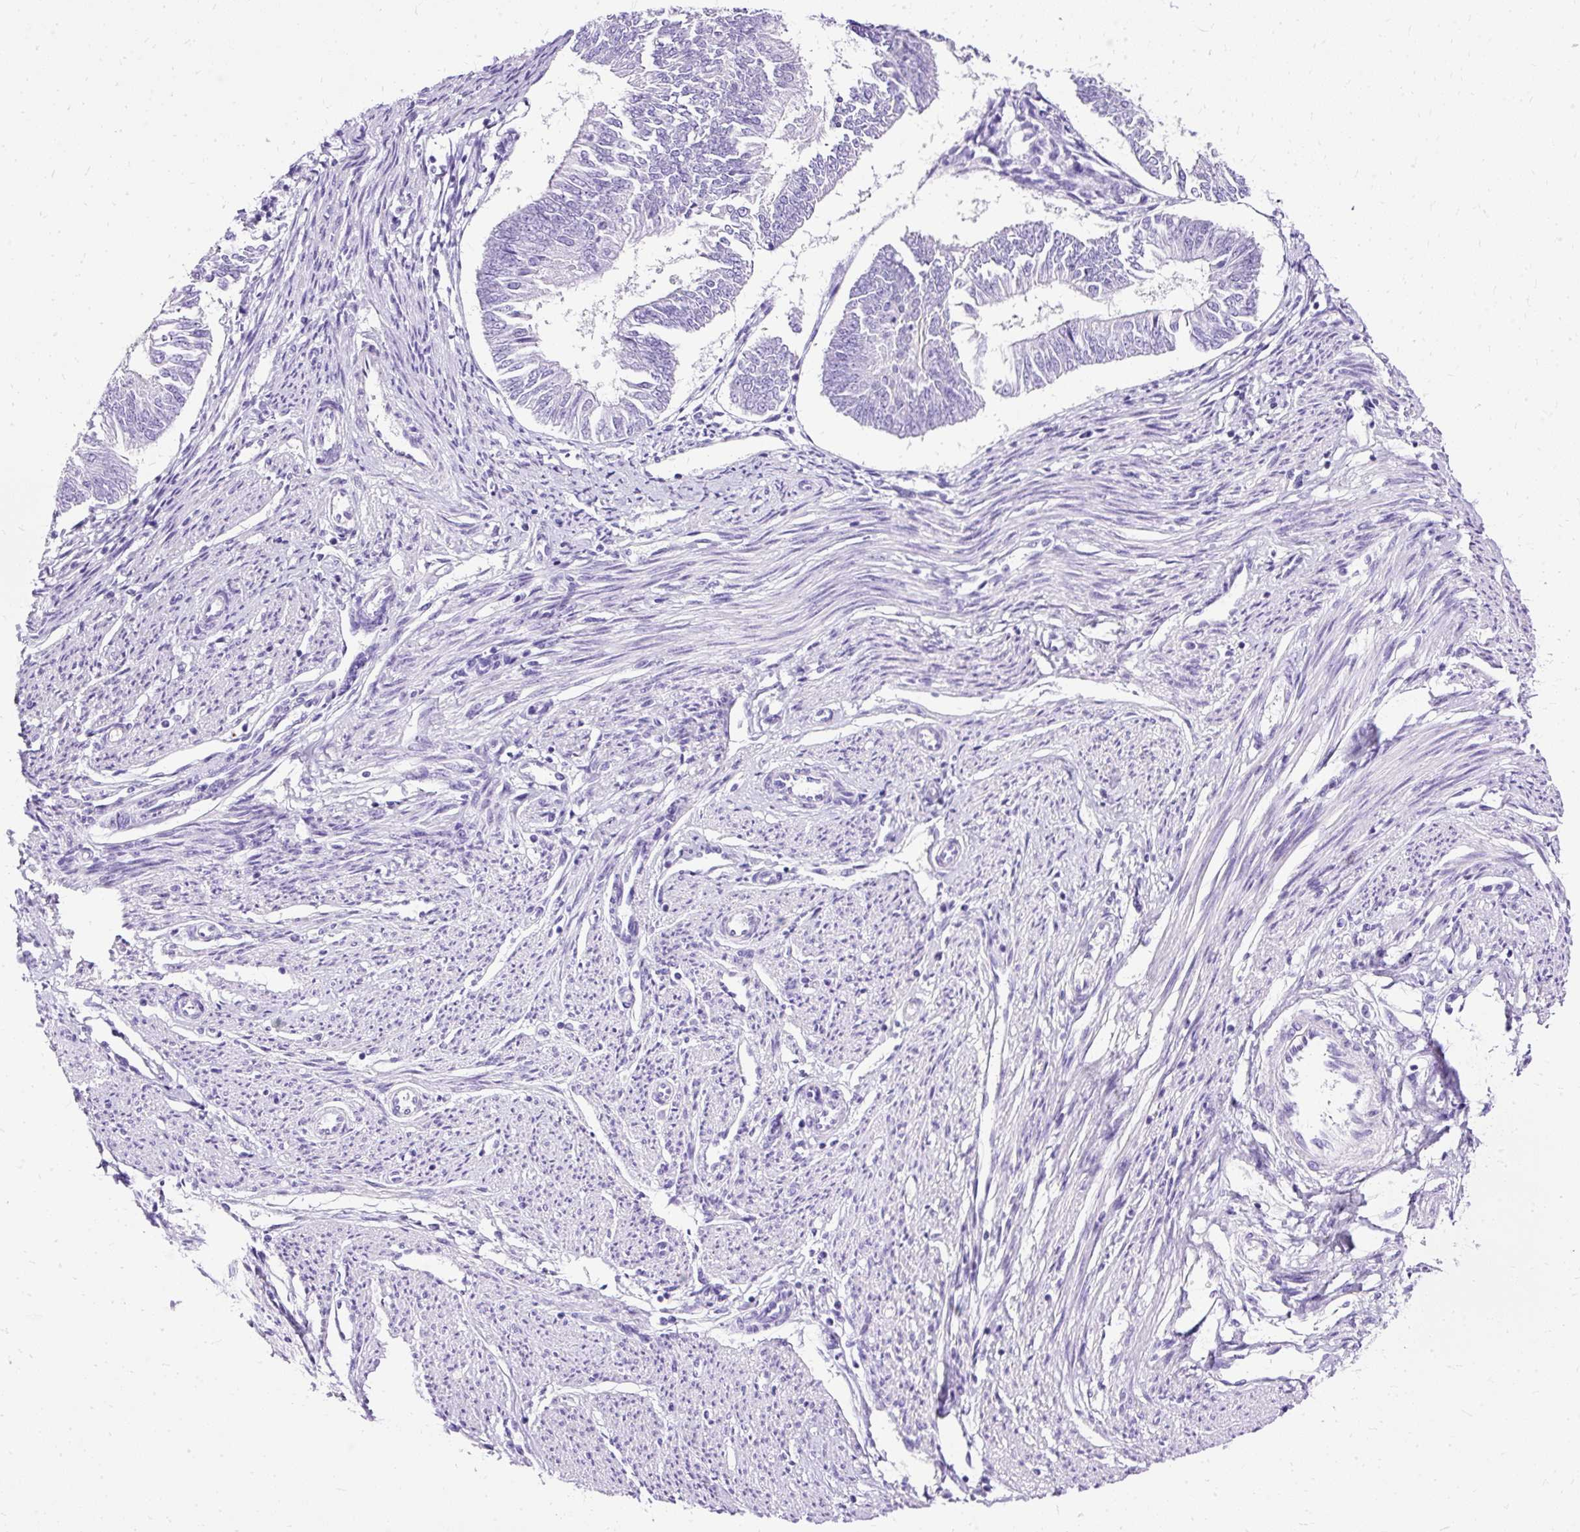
{"staining": {"intensity": "negative", "quantity": "none", "location": "none"}, "tissue": "endometrial cancer", "cell_type": "Tumor cells", "image_type": "cancer", "snomed": [{"axis": "morphology", "description": "Adenocarcinoma, NOS"}, {"axis": "topography", "description": "Endometrium"}], "caption": "An immunohistochemistry photomicrograph of endometrial adenocarcinoma is shown. There is no staining in tumor cells of endometrial adenocarcinoma.", "gene": "SLC8A2", "patient": {"sex": "female", "age": 58}}